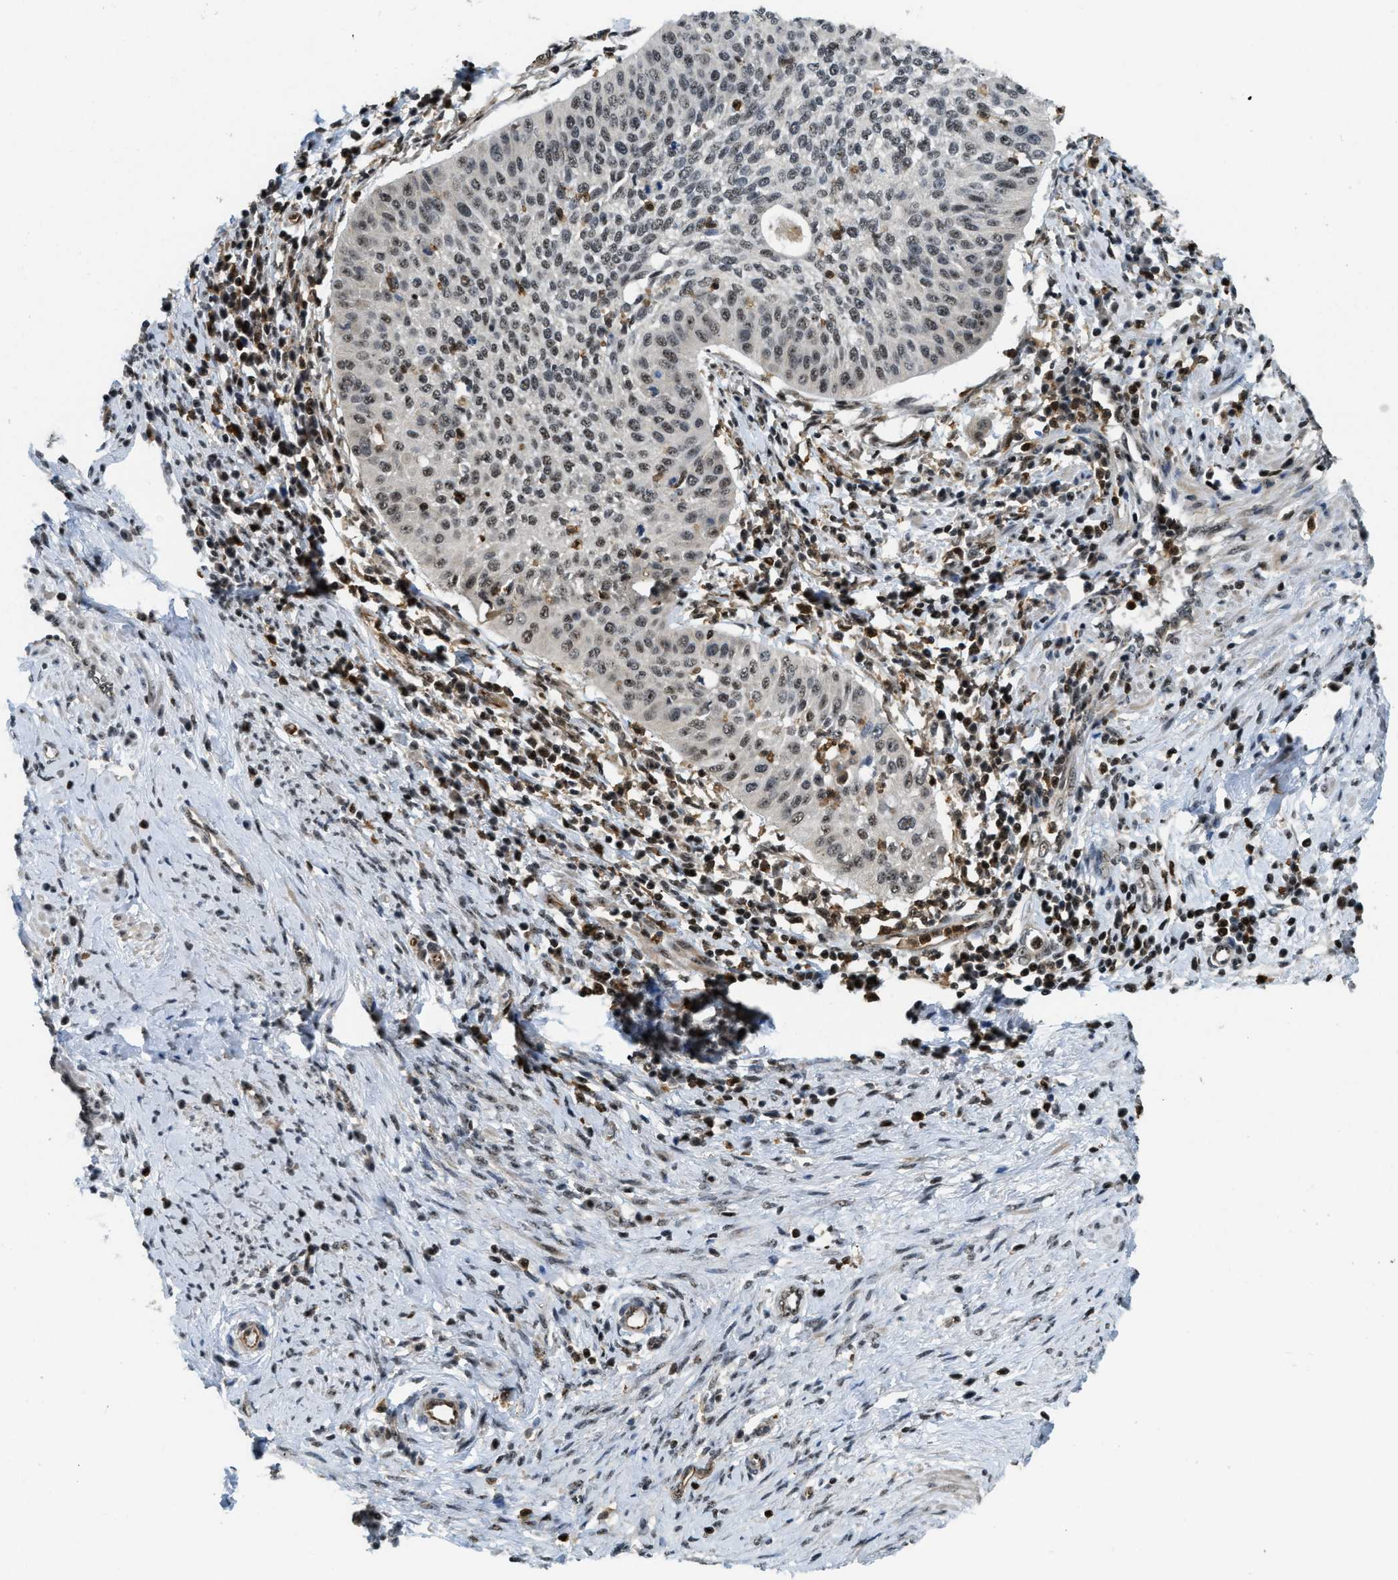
{"staining": {"intensity": "weak", "quantity": ">75%", "location": "nuclear"}, "tissue": "cervical cancer", "cell_type": "Tumor cells", "image_type": "cancer", "snomed": [{"axis": "morphology", "description": "Normal tissue, NOS"}, {"axis": "morphology", "description": "Squamous cell carcinoma, NOS"}, {"axis": "topography", "description": "Cervix"}], "caption": "The image exhibits immunohistochemical staining of cervical cancer. There is weak nuclear positivity is seen in about >75% of tumor cells.", "gene": "E2F1", "patient": {"sex": "female", "age": 39}}